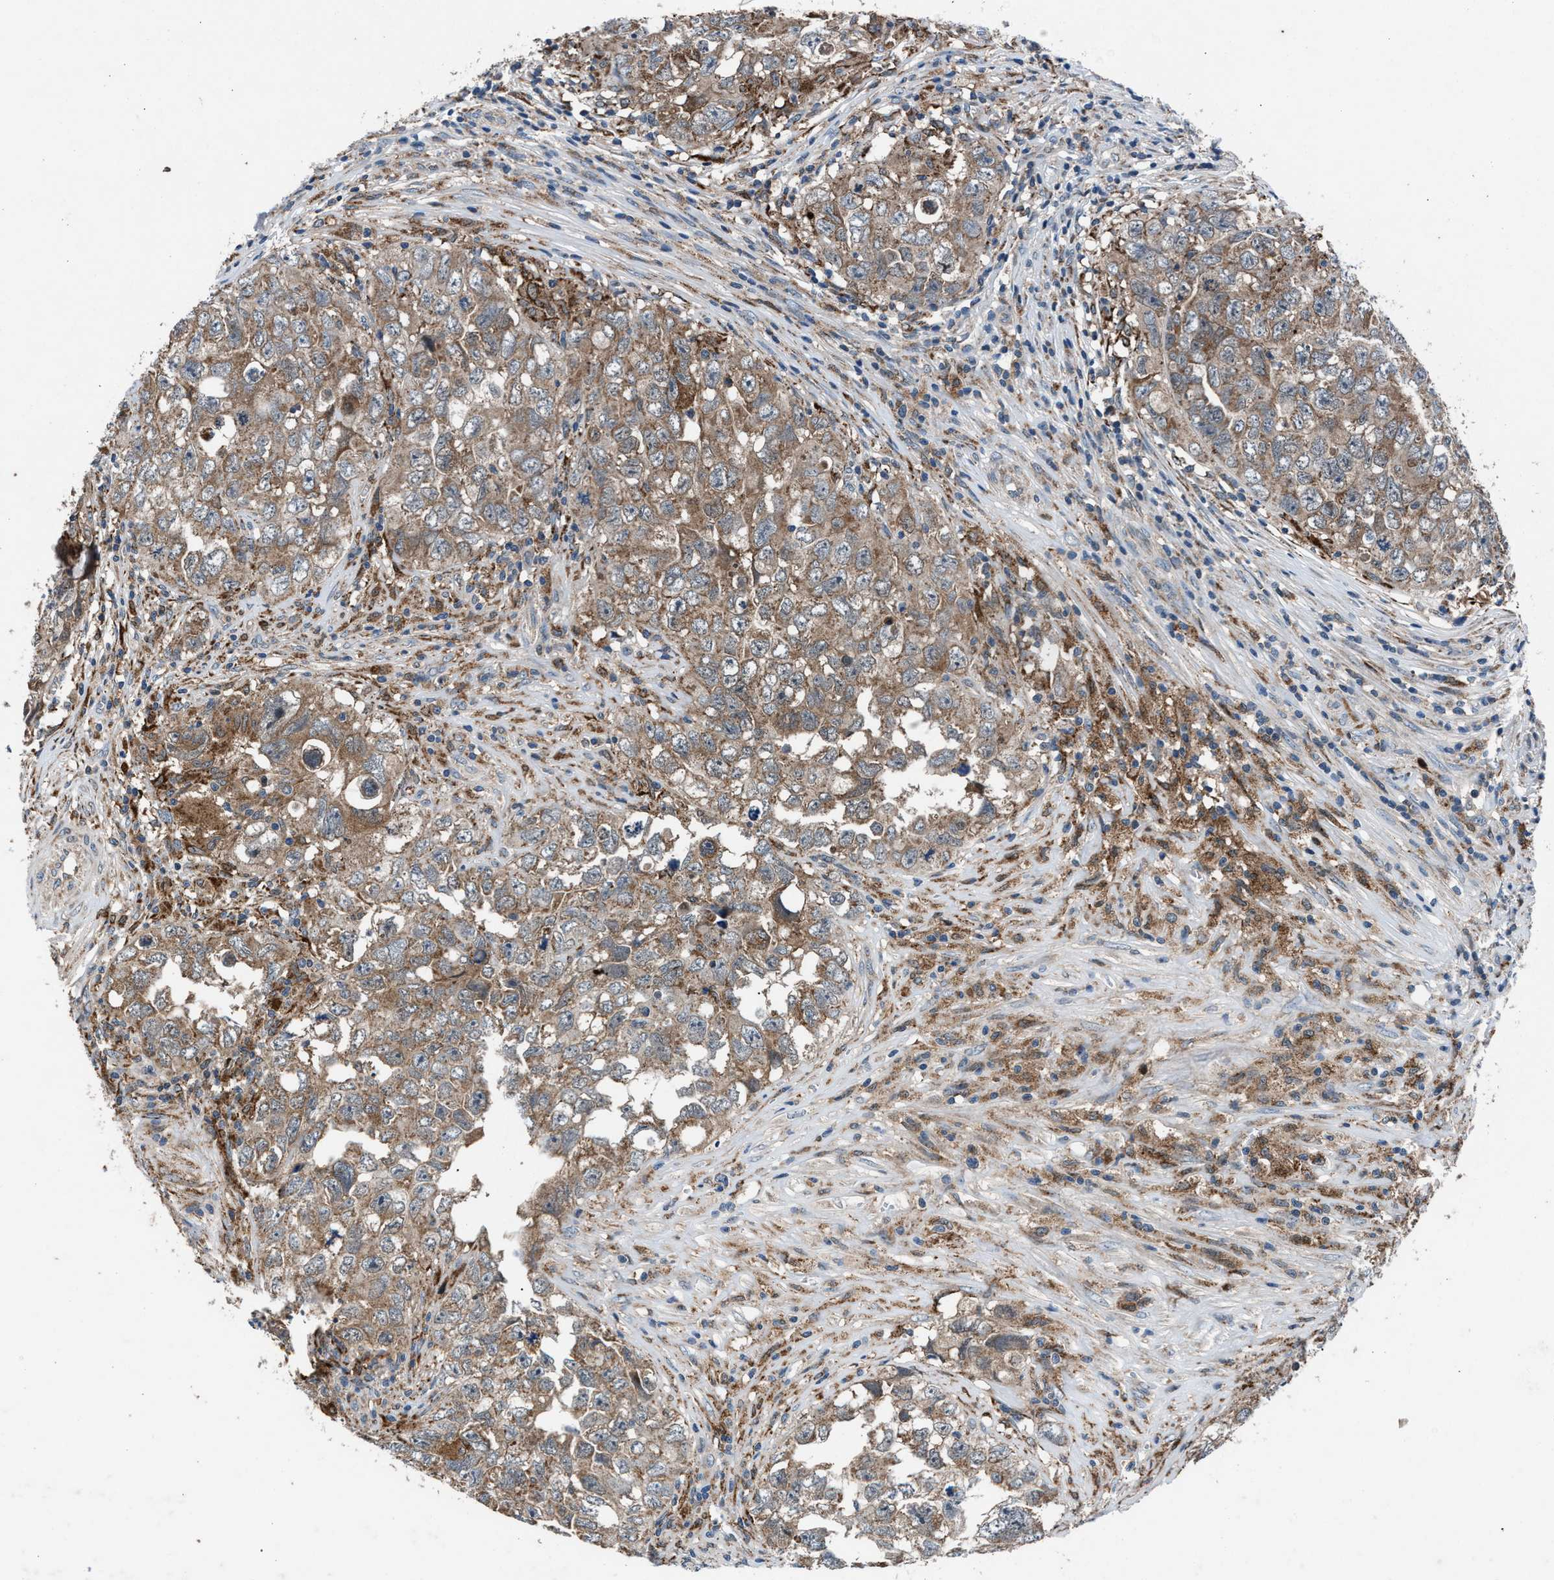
{"staining": {"intensity": "weak", "quantity": ">75%", "location": "cytoplasmic/membranous"}, "tissue": "testis cancer", "cell_type": "Tumor cells", "image_type": "cancer", "snomed": [{"axis": "morphology", "description": "Seminoma, NOS"}, {"axis": "morphology", "description": "Carcinoma, Embryonal, NOS"}, {"axis": "topography", "description": "Testis"}], "caption": "Human testis cancer (seminoma) stained for a protein (brown) reveals weak cytoplasmic/membranous positive staining in about >75% of tumor cells.", "gene": "FAM221A", "patient": {"sex": "male", "age": 43}}